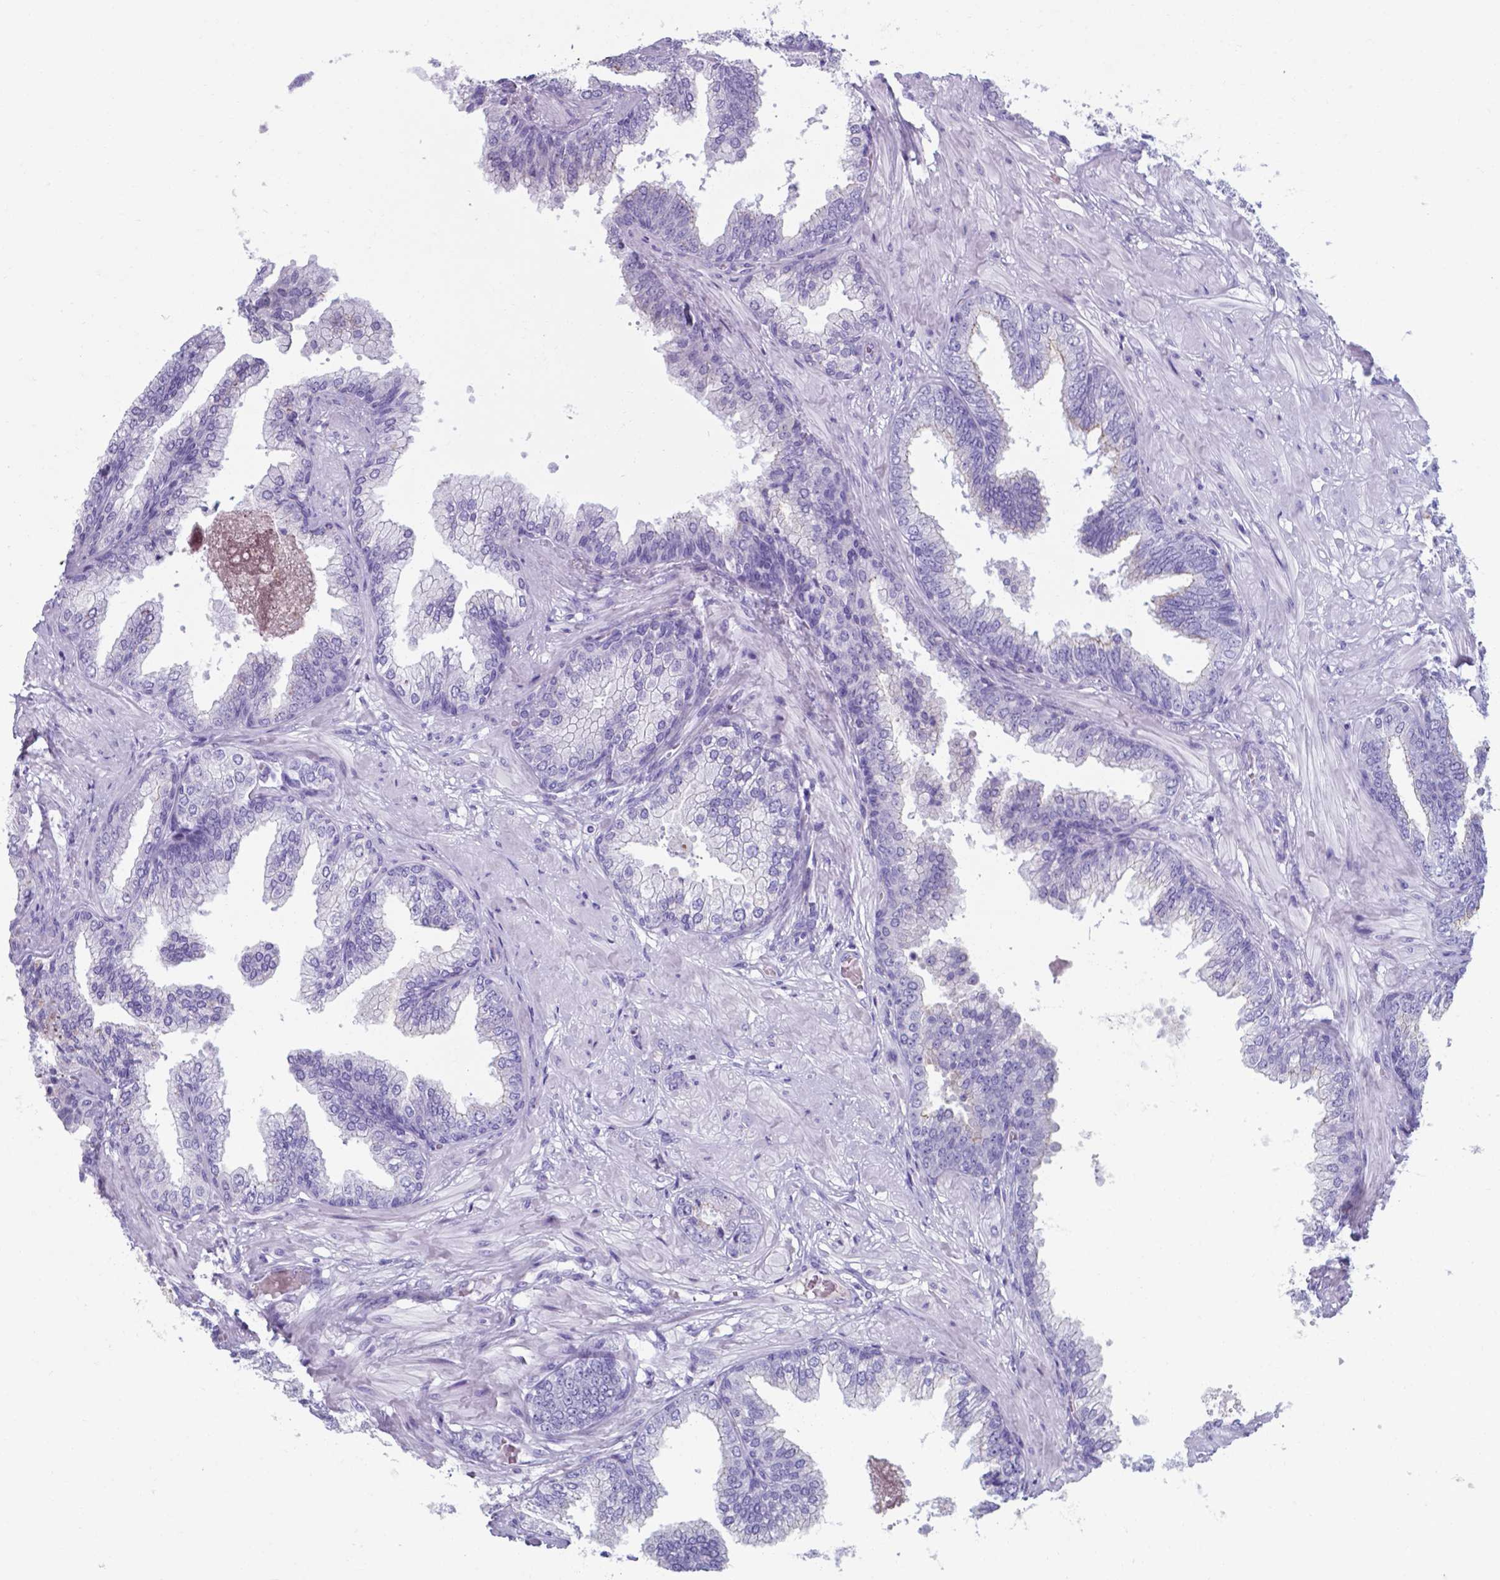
{"staining": {"intensity": "negative", "quantity": "none", "location": "none"}, "tissue": "prostate cancer", "cell_type": "Tumor cells", "image_type": "cancer", "snomed": [{"axis": "morphology", "description": "Adenocarcinoma, Low grade"}, {"axis": "topography", "description": "Prostate"}], "caption": "Immunohistochemistry (IHC) histopathology image of human prostate cancer (low-grade adenocarcinoma) stained for a protein (brown), which reveals no staining in tumor cells.", "gene": "AP5B1", "patient": {"sex": "male", "age": 55}}